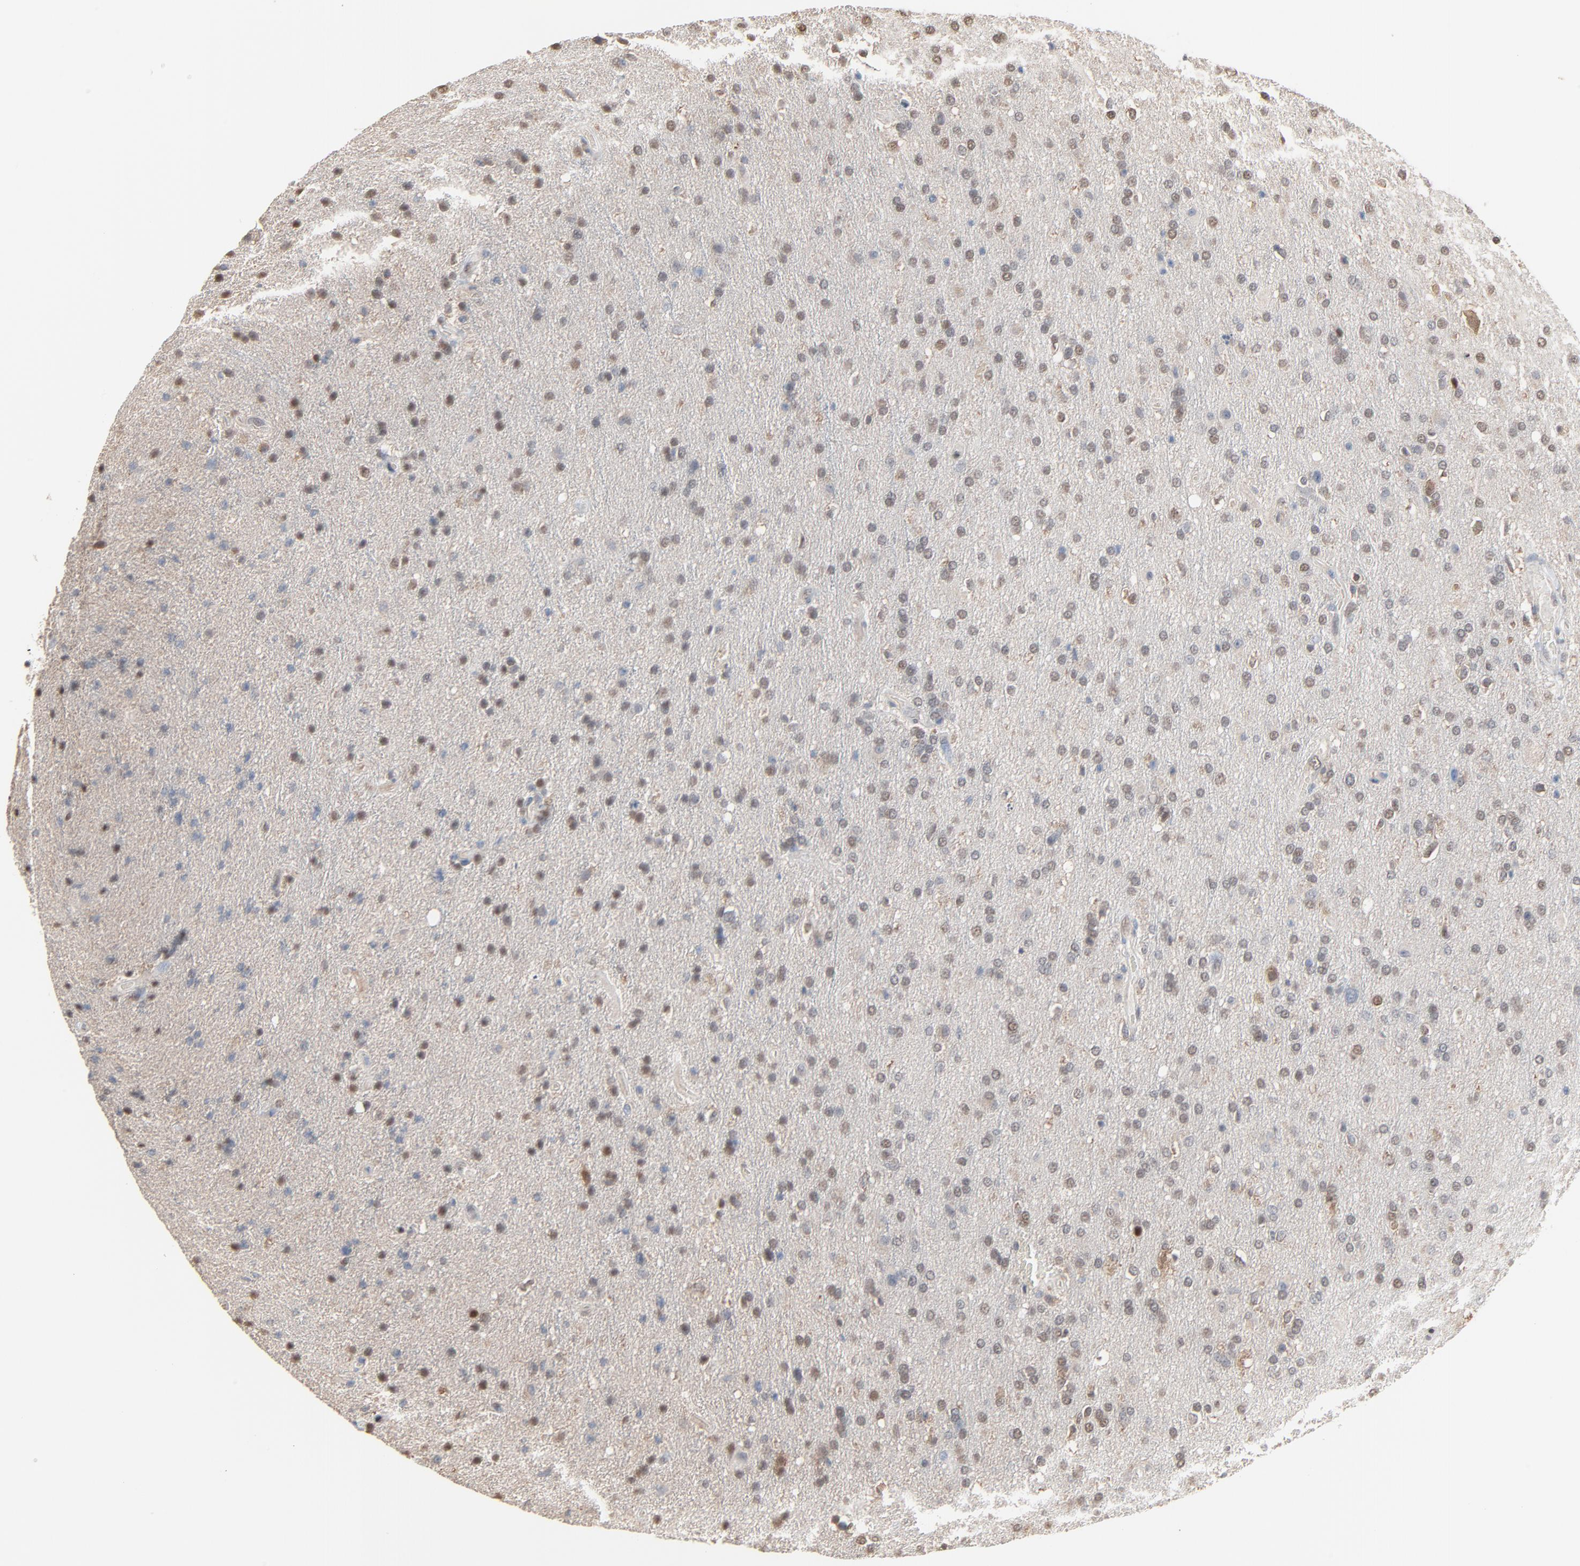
{"staining": {"intensity": "moderate", "quantity": "25%-75%", "location": "cytoplasmic/membranous,nuclear"}, "tissue": "glioma", "cell_type": "Tumor cells", "image_type": "cancer", "snomed": [{"axis": "morphology", "description": "Glioma, malignant, High grade"}, {"axis": "topography", "description": "Brain"}], "caption": "Immunohistochemical staining of glioma exhibits moderate cytoplasmic/membranous and nuclear protein staining in approximately 25%-75% of tumor cells.", "gene": "CCT5", "patient": {"sex": "male", "age": 33}}